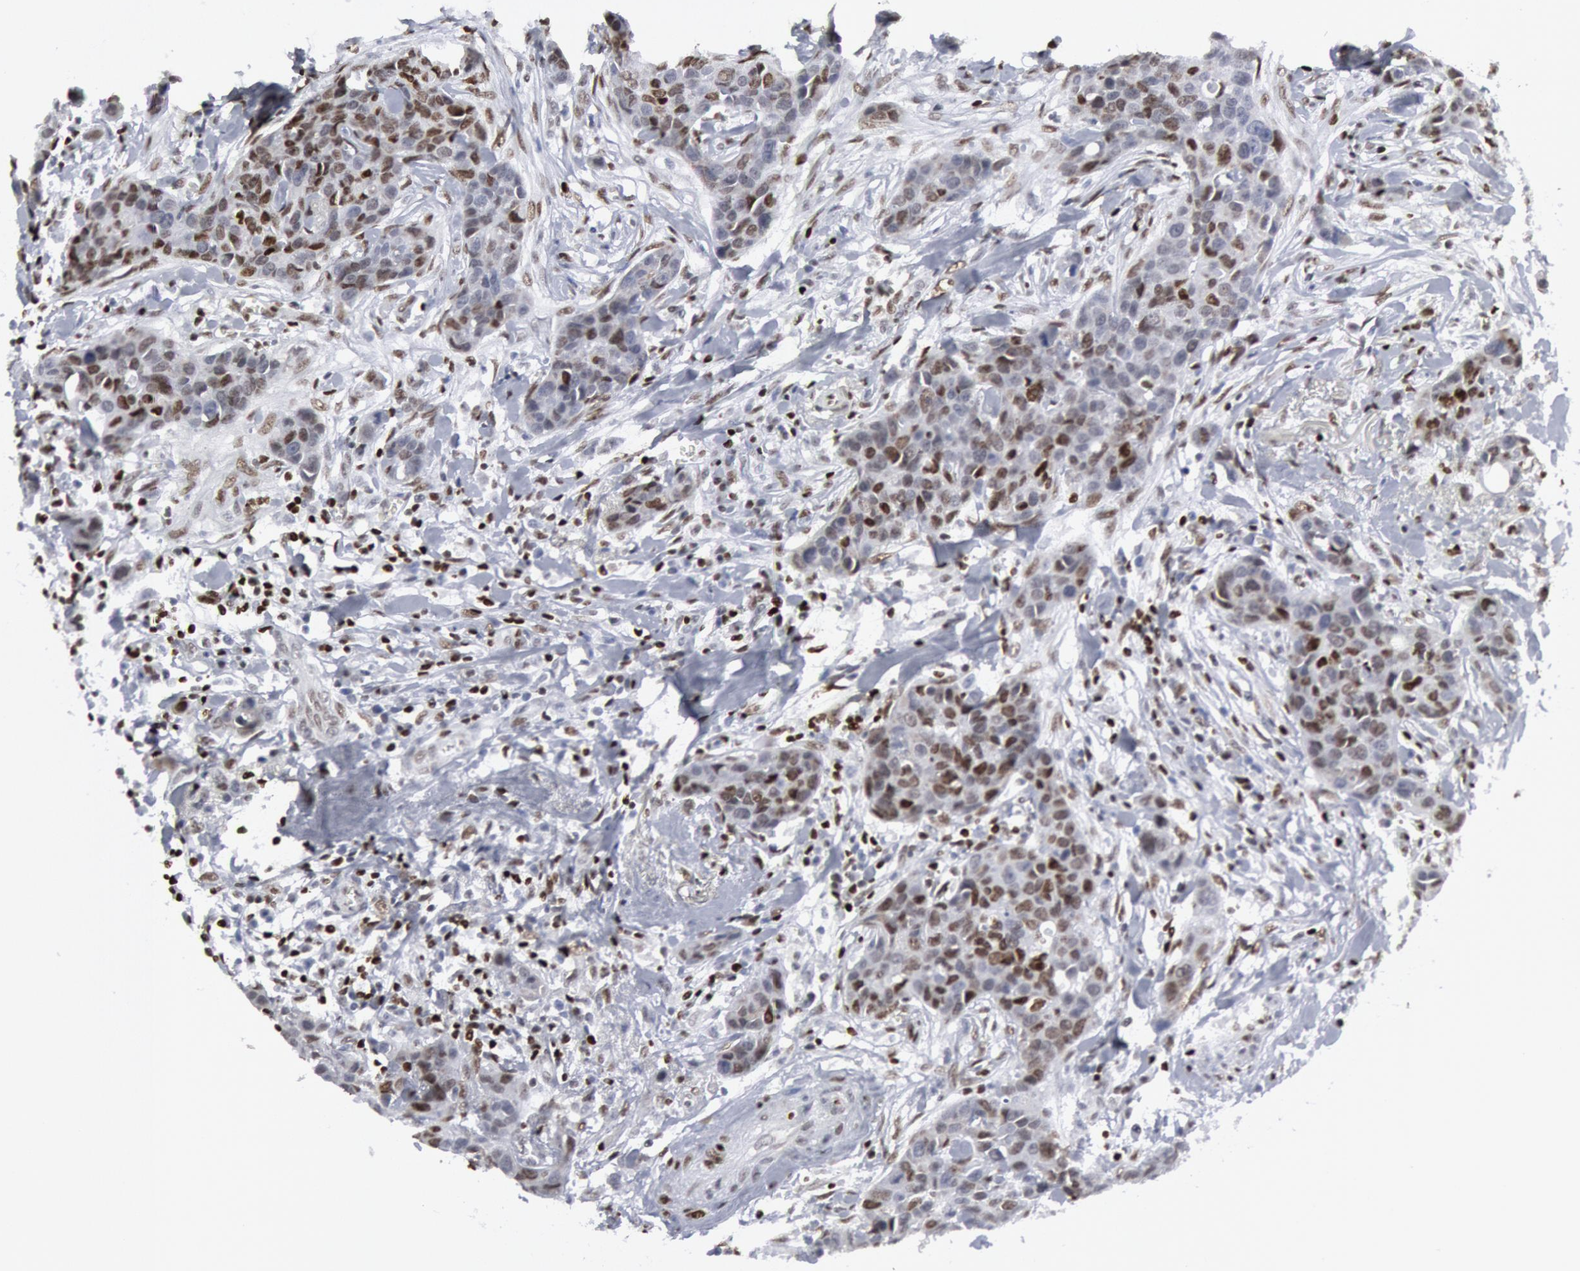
{"staining": {"intensity": "moderate", "quantity": "25%-75%", "location": "nuclear"}, "tissue": "breast cancer", "cell_type": "Tumor cells", "image_type": "cancer", "snomed": [{"axis": "morphology", "description": "Duct carcinoma"}, {"axis": "topography", "description": "Breast"}], "caption": "Moderate nuclear staining is seen in about 25%-75% of tumor cells in breast intraductal carcinoma.", "gene": "MECP2", "patient": {"sex": "female", "age": 91}}